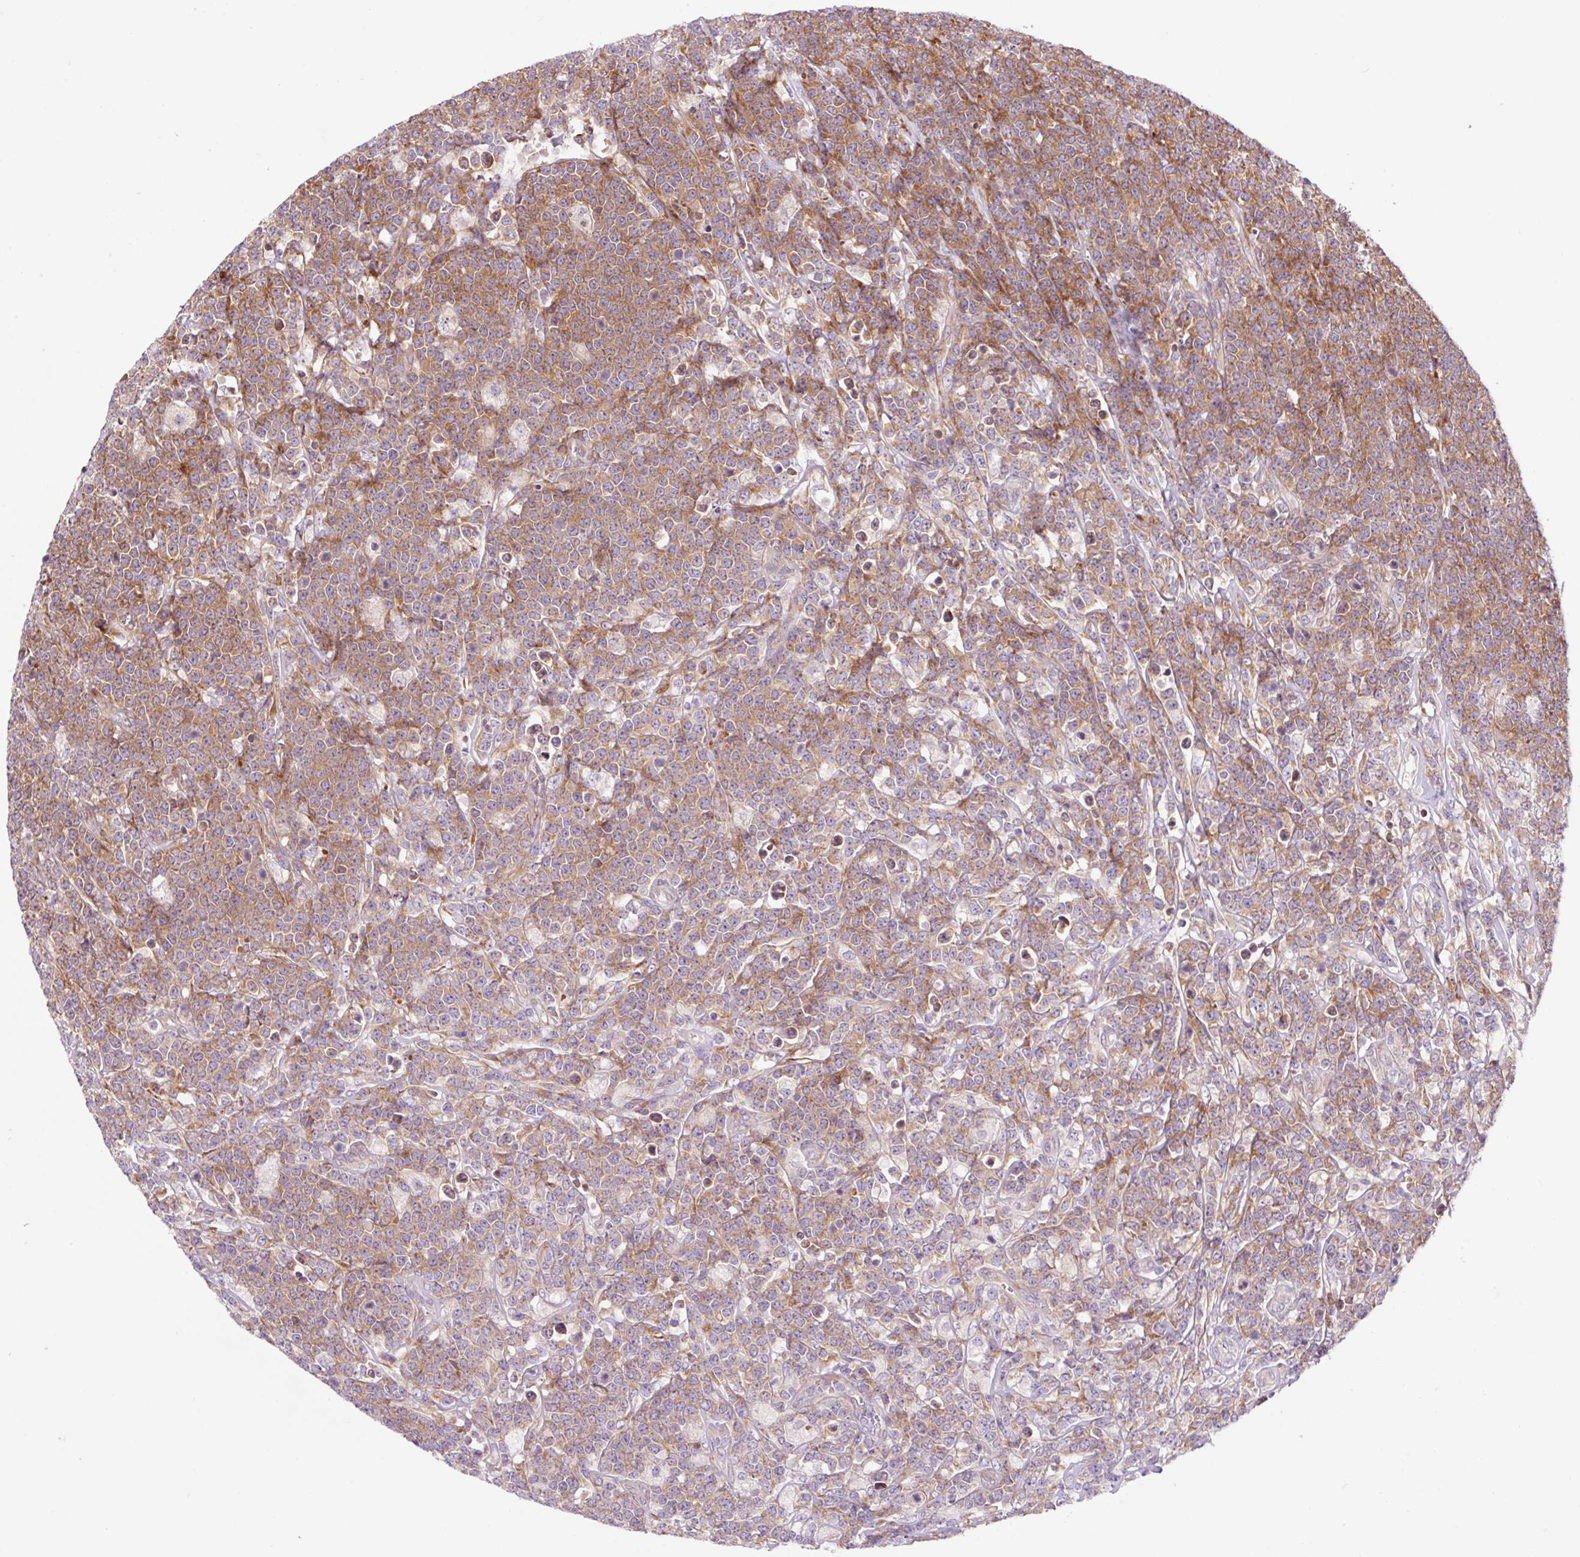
{"staining": {"intensity": "moderate", "quantity": ">75%", "location": "cytoplasmic/membranous"}, "tissue": "lymphoma", "cell_type": "Tumor cells", "image_type": "cancer", "snomed": [{"axis": "morphology", "description": "Malignant lymphoma, non-Hodgkin's type, High grade"}, {"axis": "topography", "description": "Small intestine"}], "caption": "Approximately >75% of tumor cells in malignant lymphoma, non-Hodgkin's type (high-grade) show moderate cytoplasmic/membranous protein staining as visualized by brown immunohistochemical staining.", "gene": "RPL41", "patient": {"sex": "male", "age": 8}}